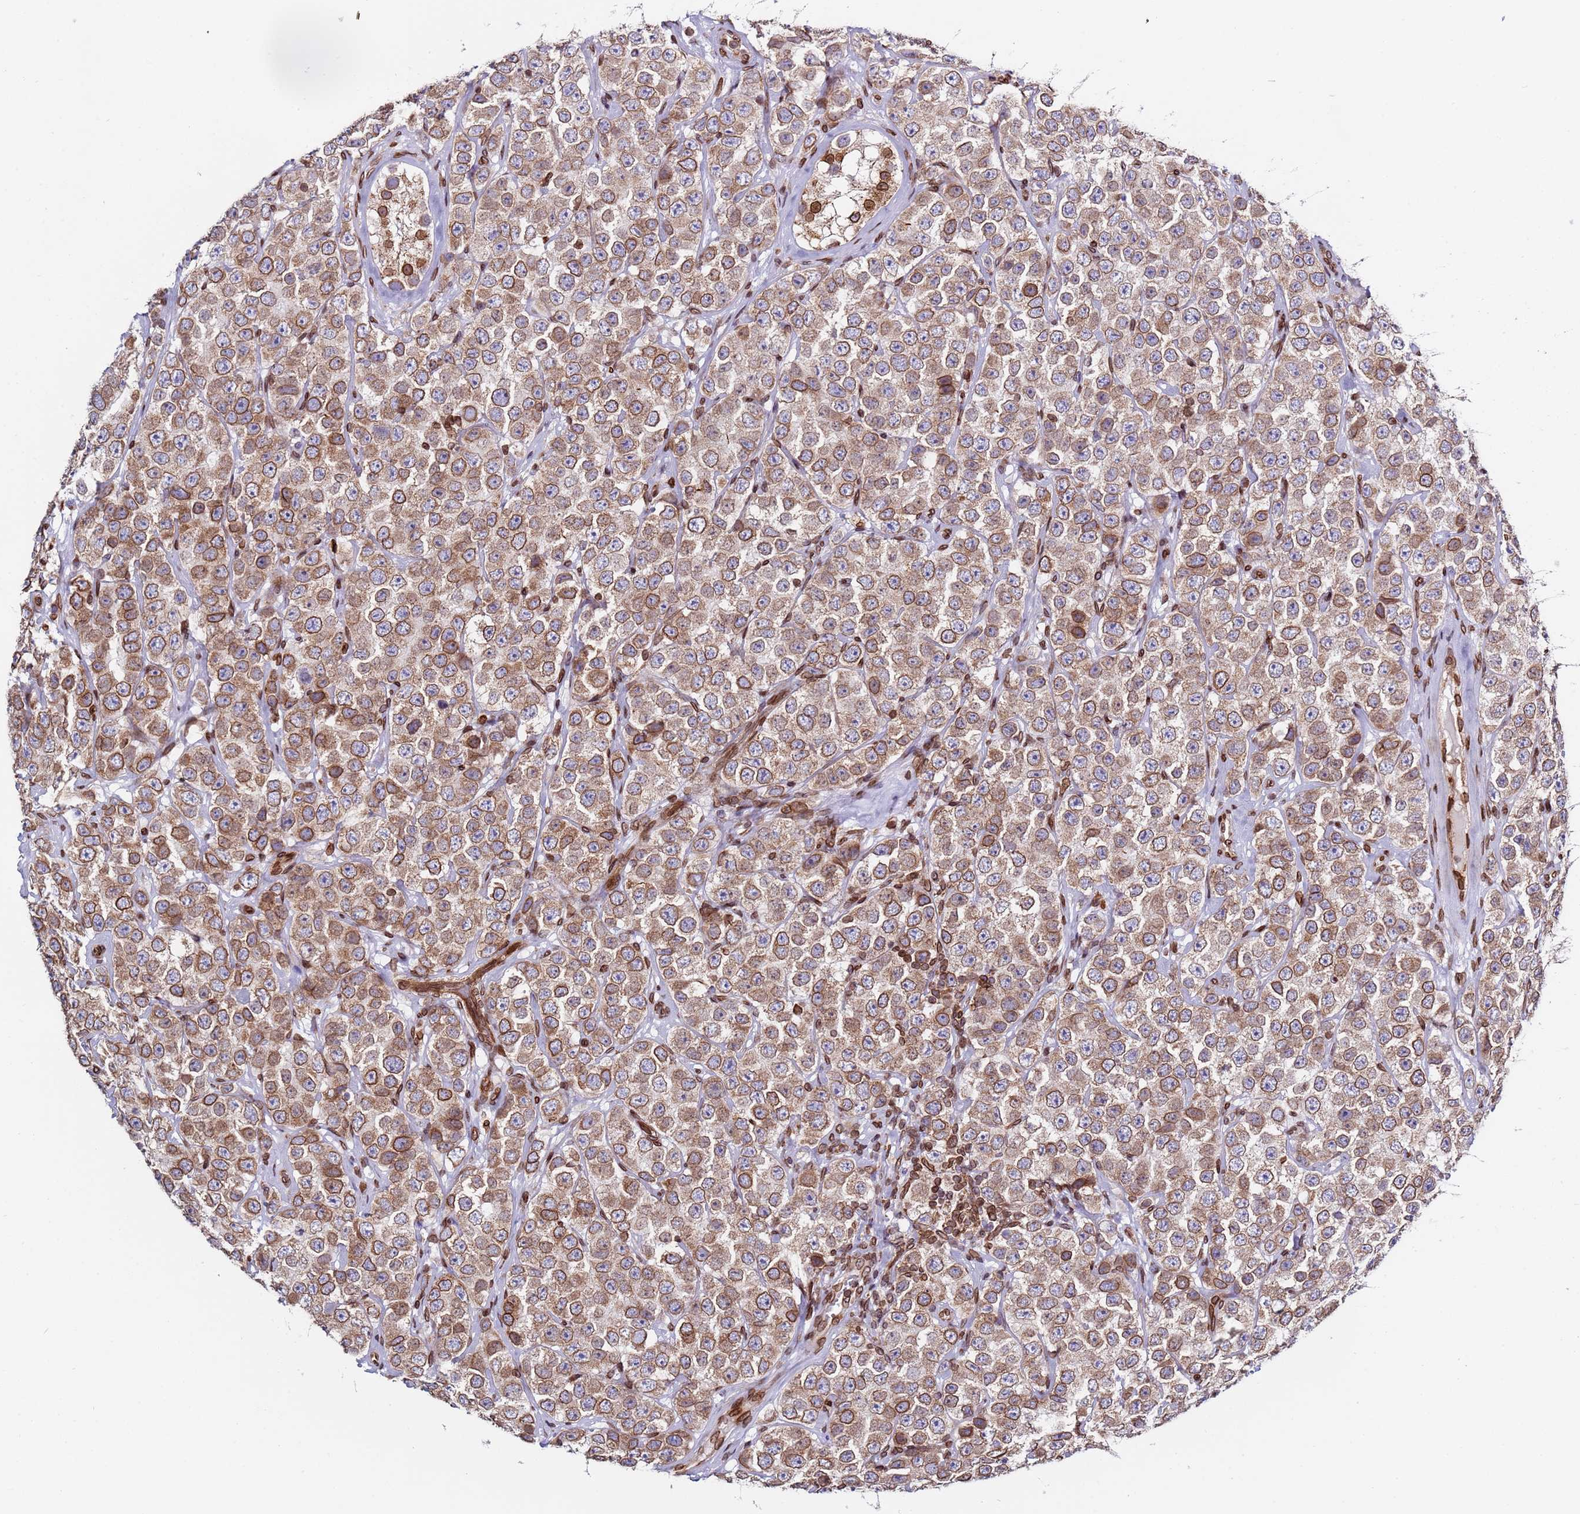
{"staining": {"intensity": "moderate", "quantity": ">75%", "location": "cytoplasmic/membranous"}, "tissue": "testis cancer", "cell_type": "Tumor cells", "image_type": "cancer", "snomed": [{"axis": "morphology", "description": "Seminoma, NOS"}, {"axis": "topography", "description": "Testis"}], "caption": "A high-resolution histopathology image shows IHC staining of testis cancer (seminoma), which displays moderate cytoplasmic/membranous staining in about >75% of tumor cells.", "gene": "TOR1AIP1", "patient": {"sex": "male", "age": 28}}